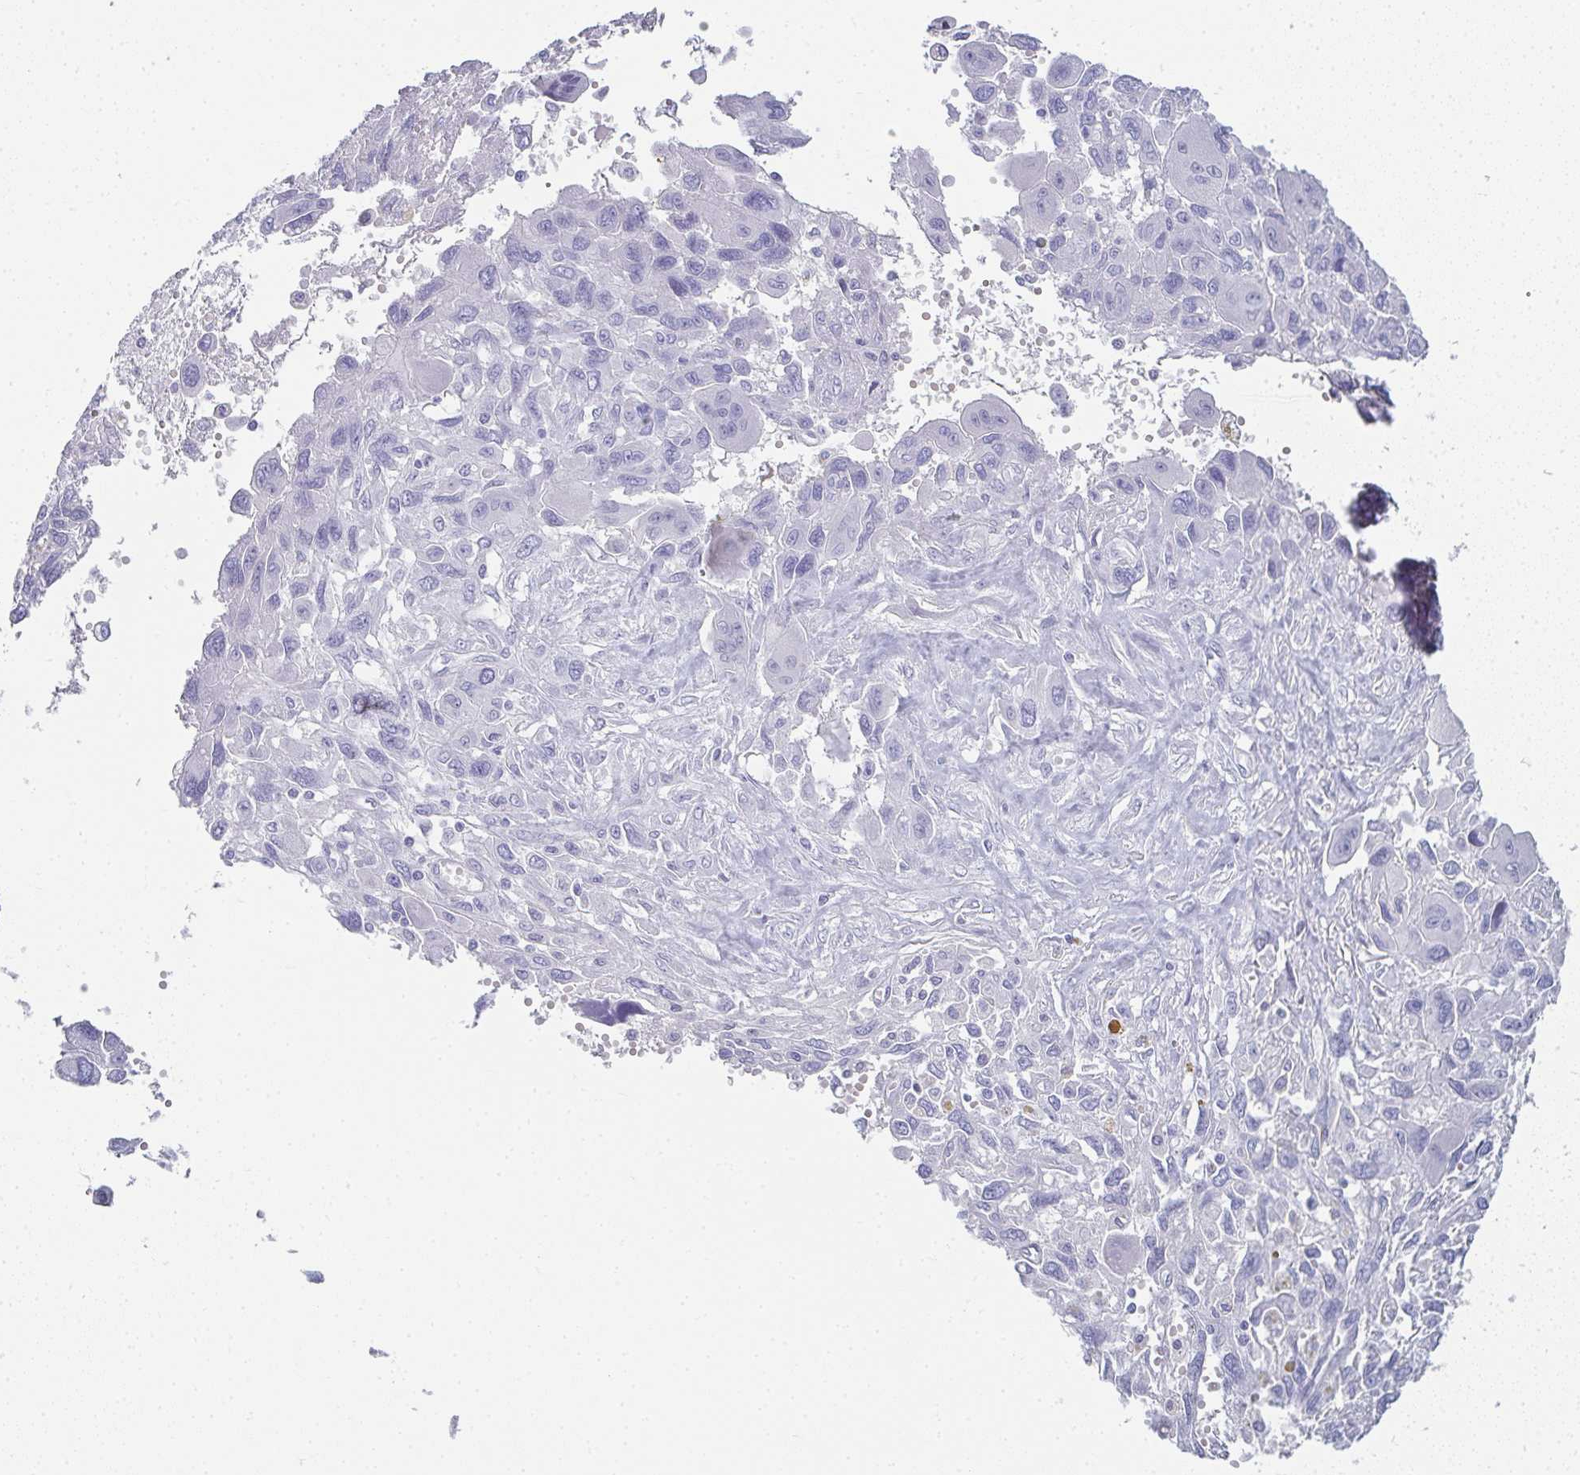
{"staining": {"intensity": "negative", "quantity": "none", "location": "none"}, "tissue": "pancreatic cancer", "cell_type": "Tumor cells", "image_type": "cancer", "snomed": [{"axis": "morphology", "description": "Adenocarcinoma, NOS"}, {"axis": "topography", "description": "Pancreas"}], "caption": "Tumor cells are negative for protein expression in human pancreatic adenocarcinoma. Brightfield microscopy of immunohistochemistry (IHC) stained with DAB (3,3'-diaminobenzidine) (brown) and hematoxylin (blue), captured at high magnification.", "gene": "SYCP1", "patient": {"sex": "female", "age": 47}}